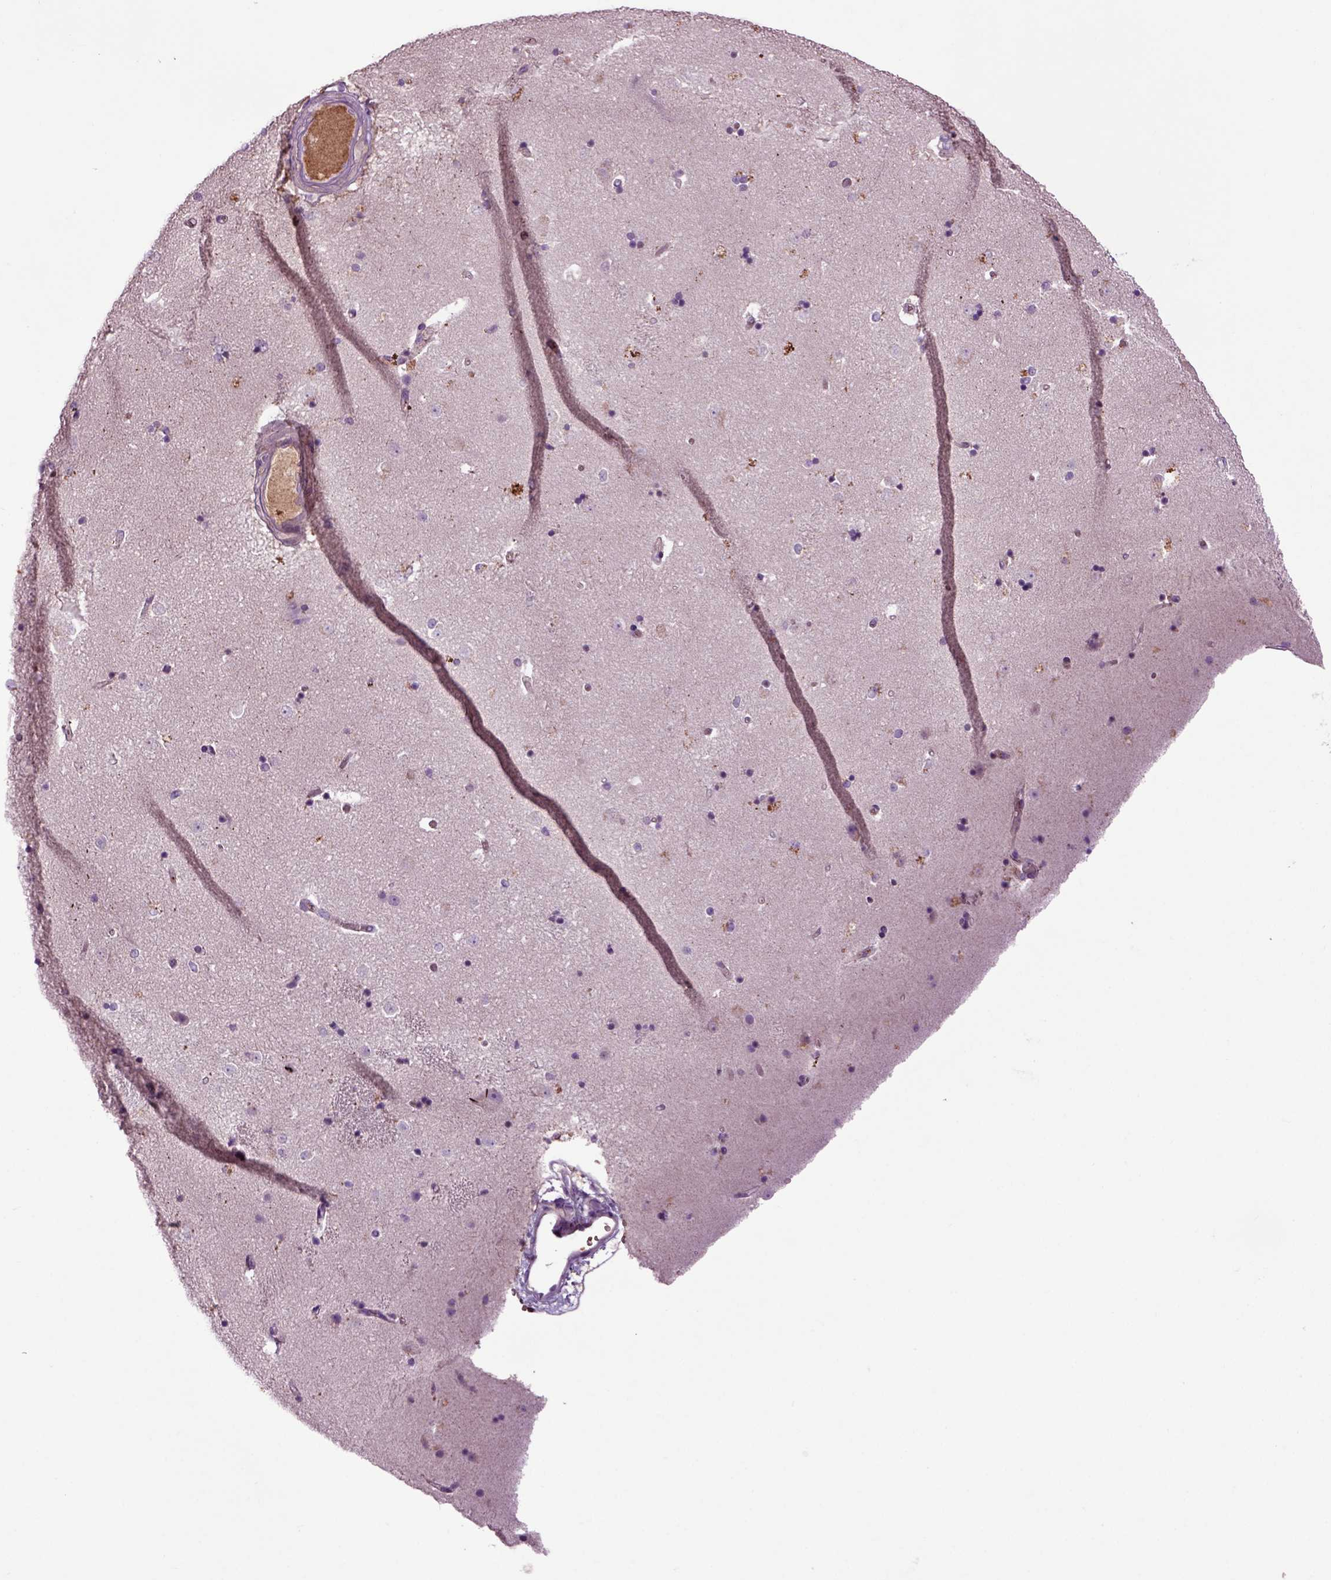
{"staining": {"intensity": "negative", "quantity": "none", "location": "none"}, "tissue": "caudate", "cell_type": "Glial cells", "image_type": "normal", "snomed": [{"axis": "morphology", "description": "Normal tissue, NOS"}, {"axis": "topography", "description": "Lateral ventricle wall"}], "caption": "This is a photomicrograph of IHC staining of unremarkable caudate, which shows no staining in glial cells.", "gene": "SPON1", "patient": {"sex": "male", "age": 51}}